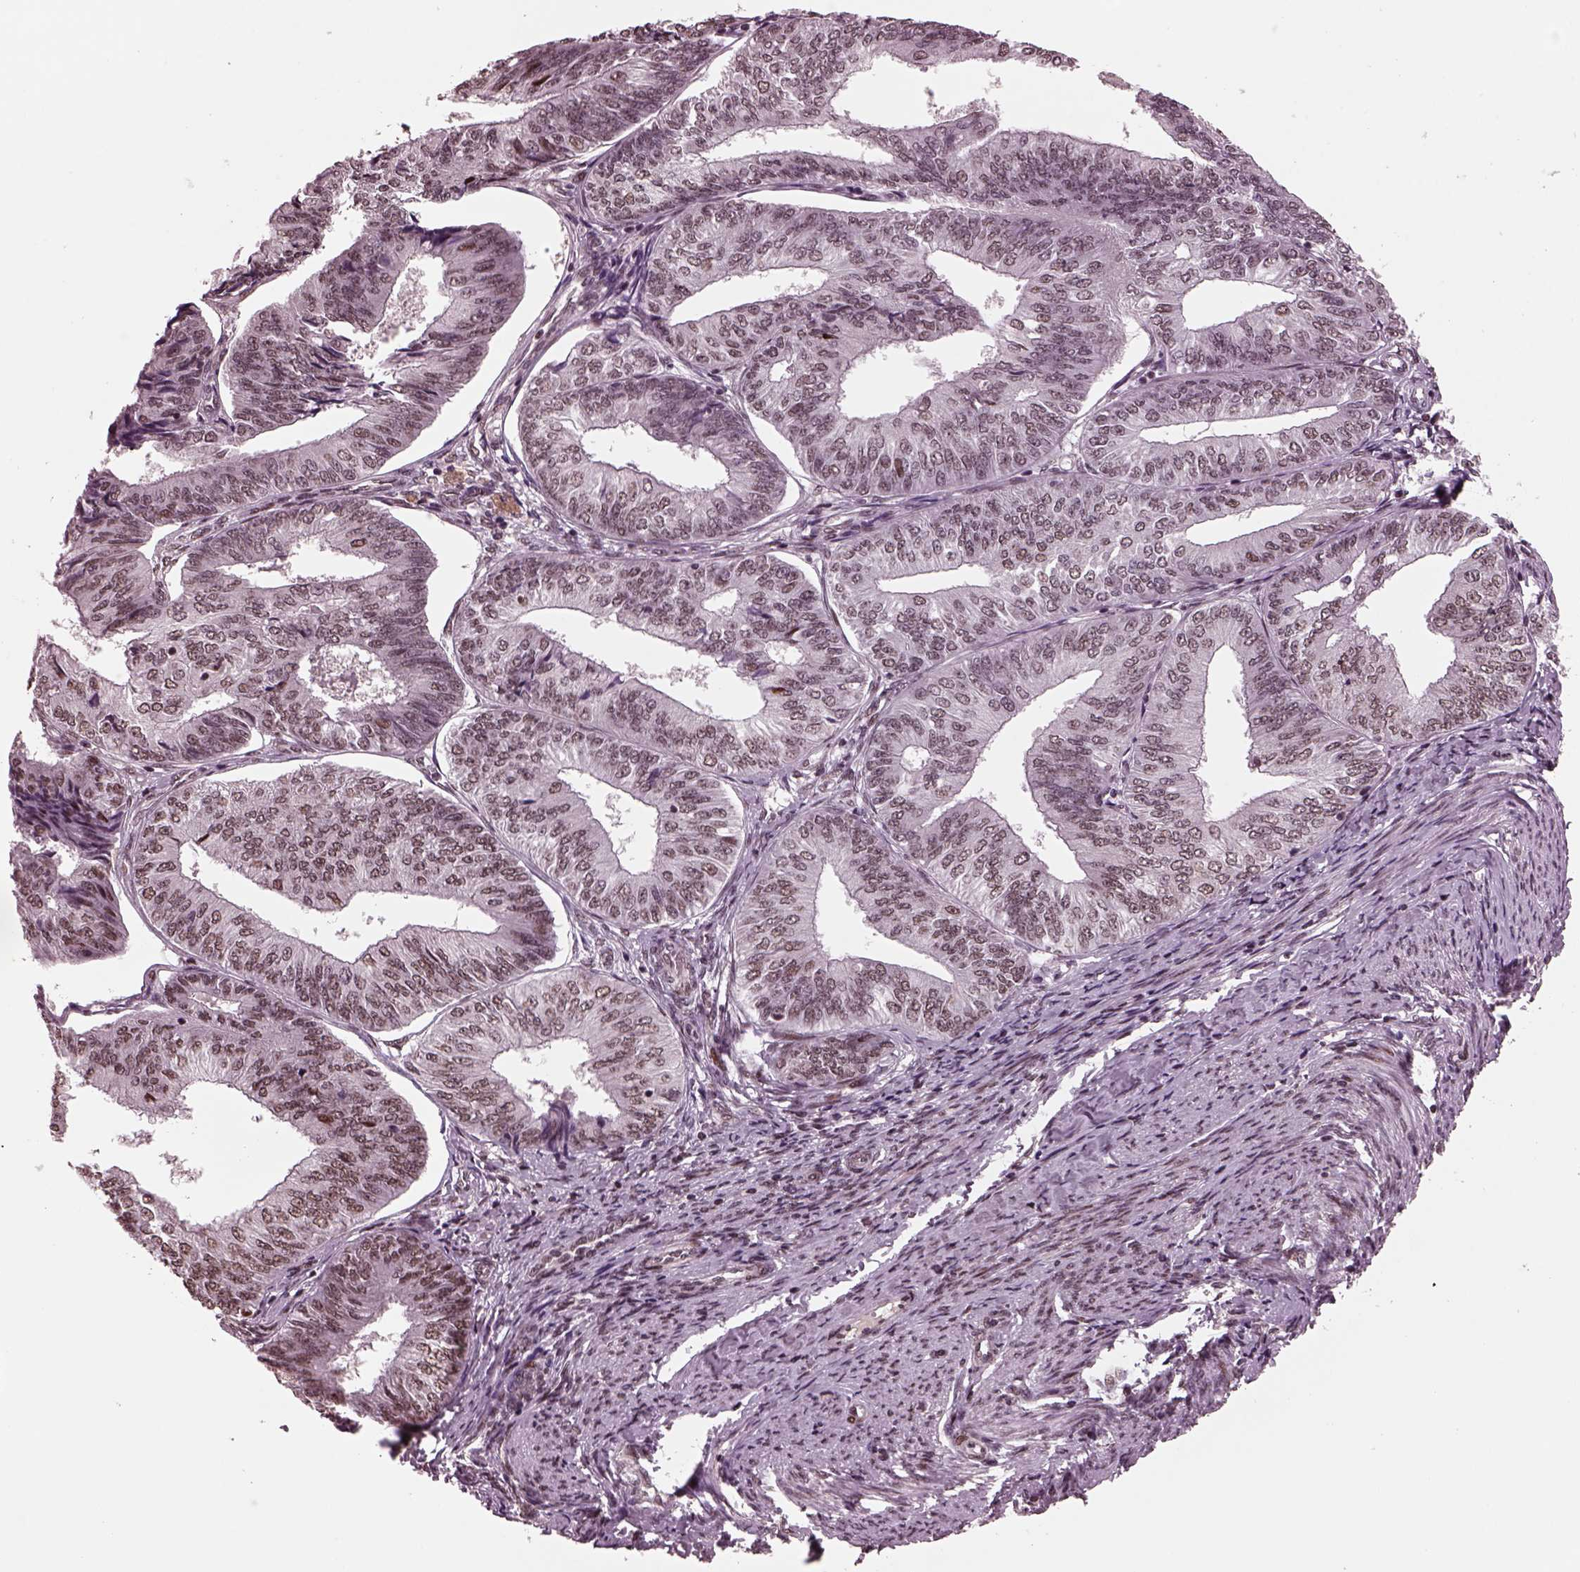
{"staining": {"intensity": "weak", "quantity": "25%-75%", "location": "nuclear"}, "tissue": "endometrial cancer", "cell_type": "Tumor cells", "image_type": "cancer", "snomed": [{"axis": "morphology", "description": "Adenocarcinoma, NOS"}, {"axis": "topography", "description": "Endometrium"}], "caption": "Immunohistochemical staining of human endometrial cancer (adenocarcinoma) exhibits low levels of weak nuclear staining in approximately 25%-75% of tumor cells. (Brightfield microscopy of DAB IHC at high magnification).", "gene": "NAP1L5", "patient": {"sex": "female", "age": 58}}